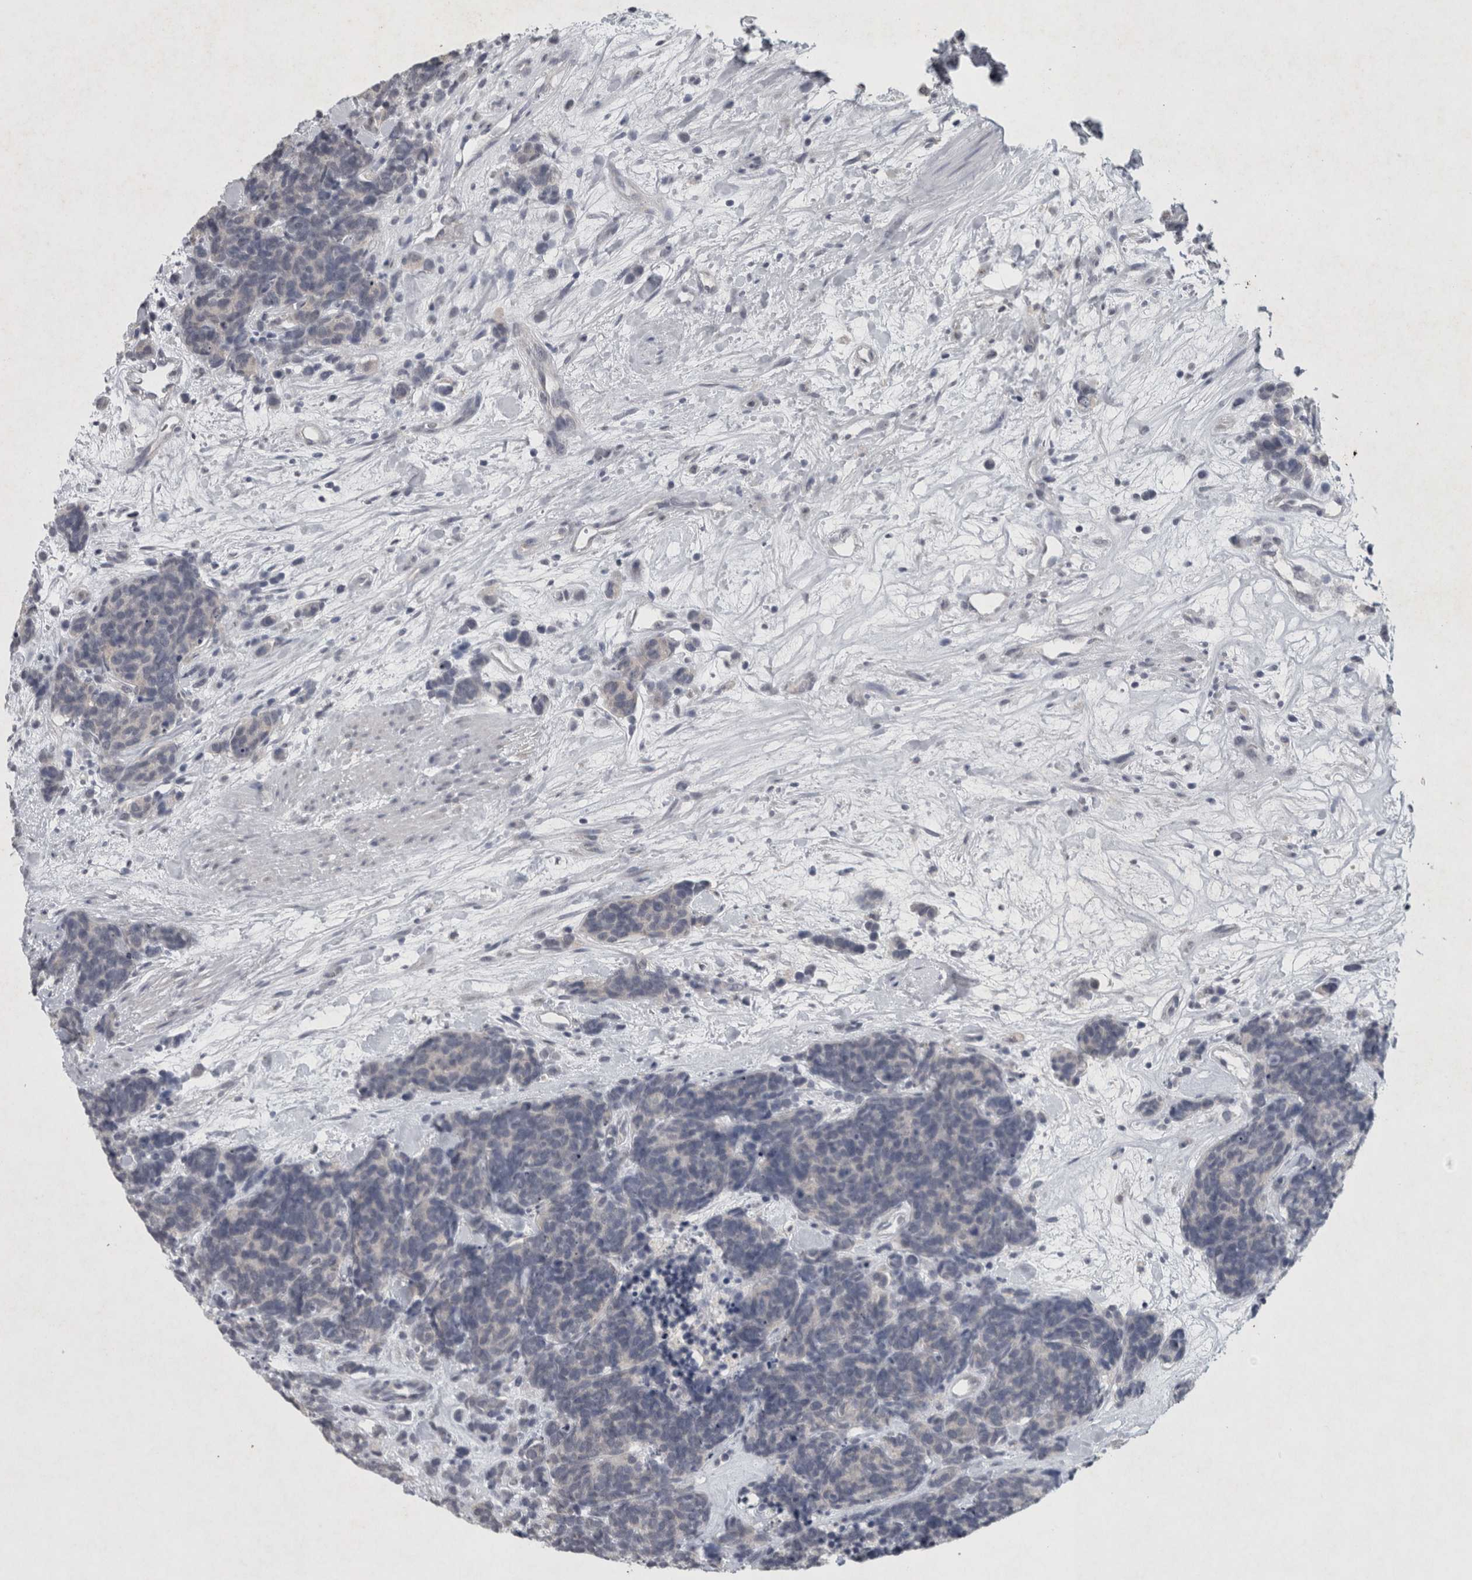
{"staining": {"intensity": "negative", "quantity": "none", "location": "none"}, "tissue": "carcinoid", "cell_type": "Tumor cells", "image_type": "cancer", "snomed": [{"axis": "morphology", "description": "Carcinoma, NOS"}, {"axis": "morphology", "description": "Carcinoid, malignant, NOS"}, {"axis": "topography", "description": "Urinary bladder"}], "caption": "IHC micrograph of human malignant carcinoid stained for a protein (brown), which shows no positivity in tumor cells.", "gene": "WNT7A", "patient": {"sex": "male", "age": 57}}